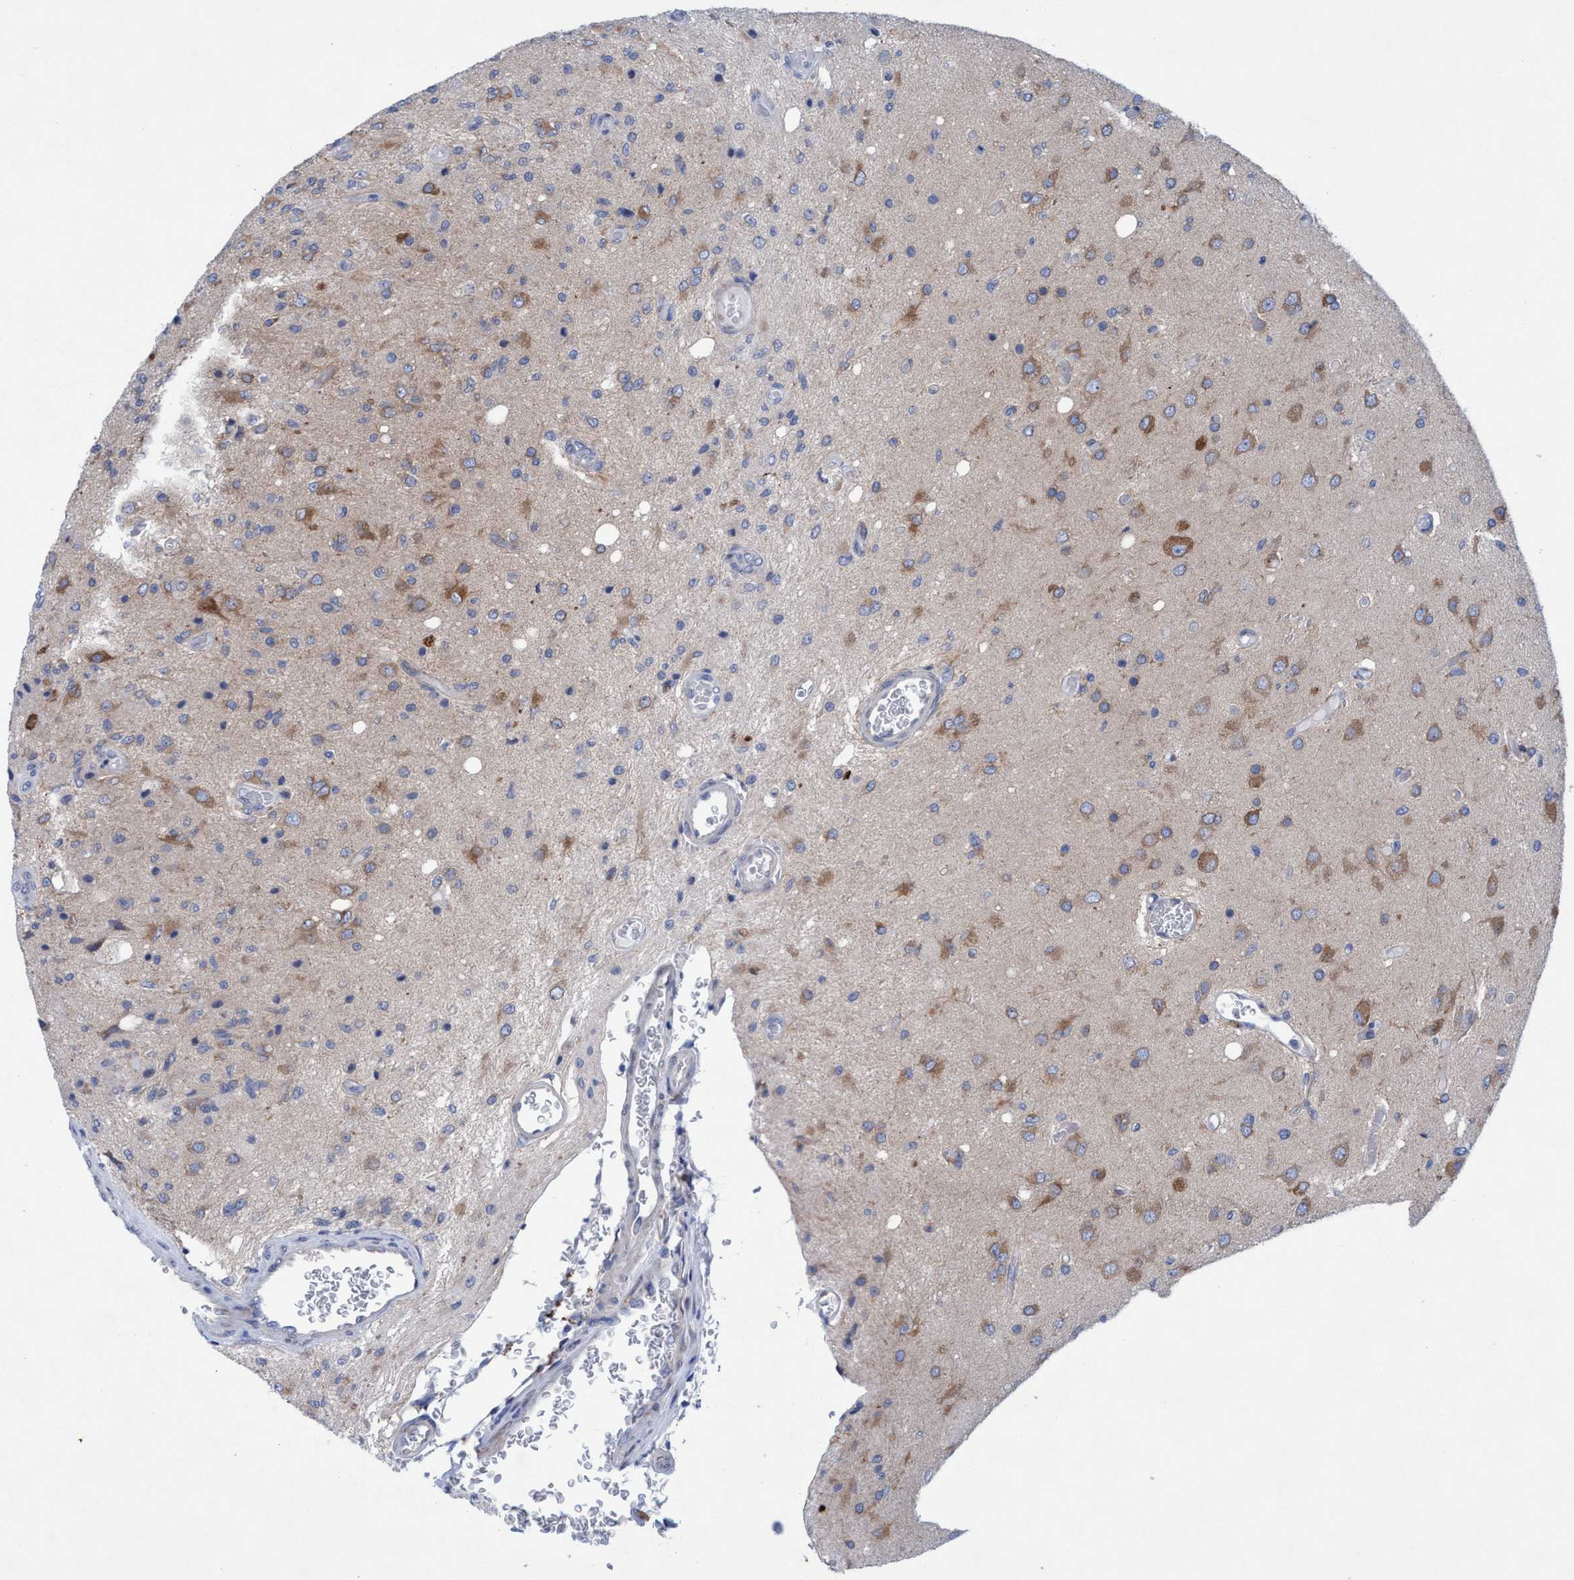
{"staining": {"intensity": "moderate", "quantity": ">75%", "location": "cytoplasmic/membranous"}, "tissue": "glioma", "cell_type": "Tumor cells", "image_type": "cancer", "snomed": [{"axis": "morphology", "description": "Normal tissue, NOS"}, {"axis": "morphology", "description": "Glioma, malignant, High grade"}, {"axis": "topography", "description": "Cerebral cortex"}], "caption": "Glioma was stained to show a protein in brown. There is medium levels of moderate cytoplasmic/membranous staining in approximately >75% of tumor cells.", "gene": "RSAD1", "patient": {"sex": "male", "age": 77}}